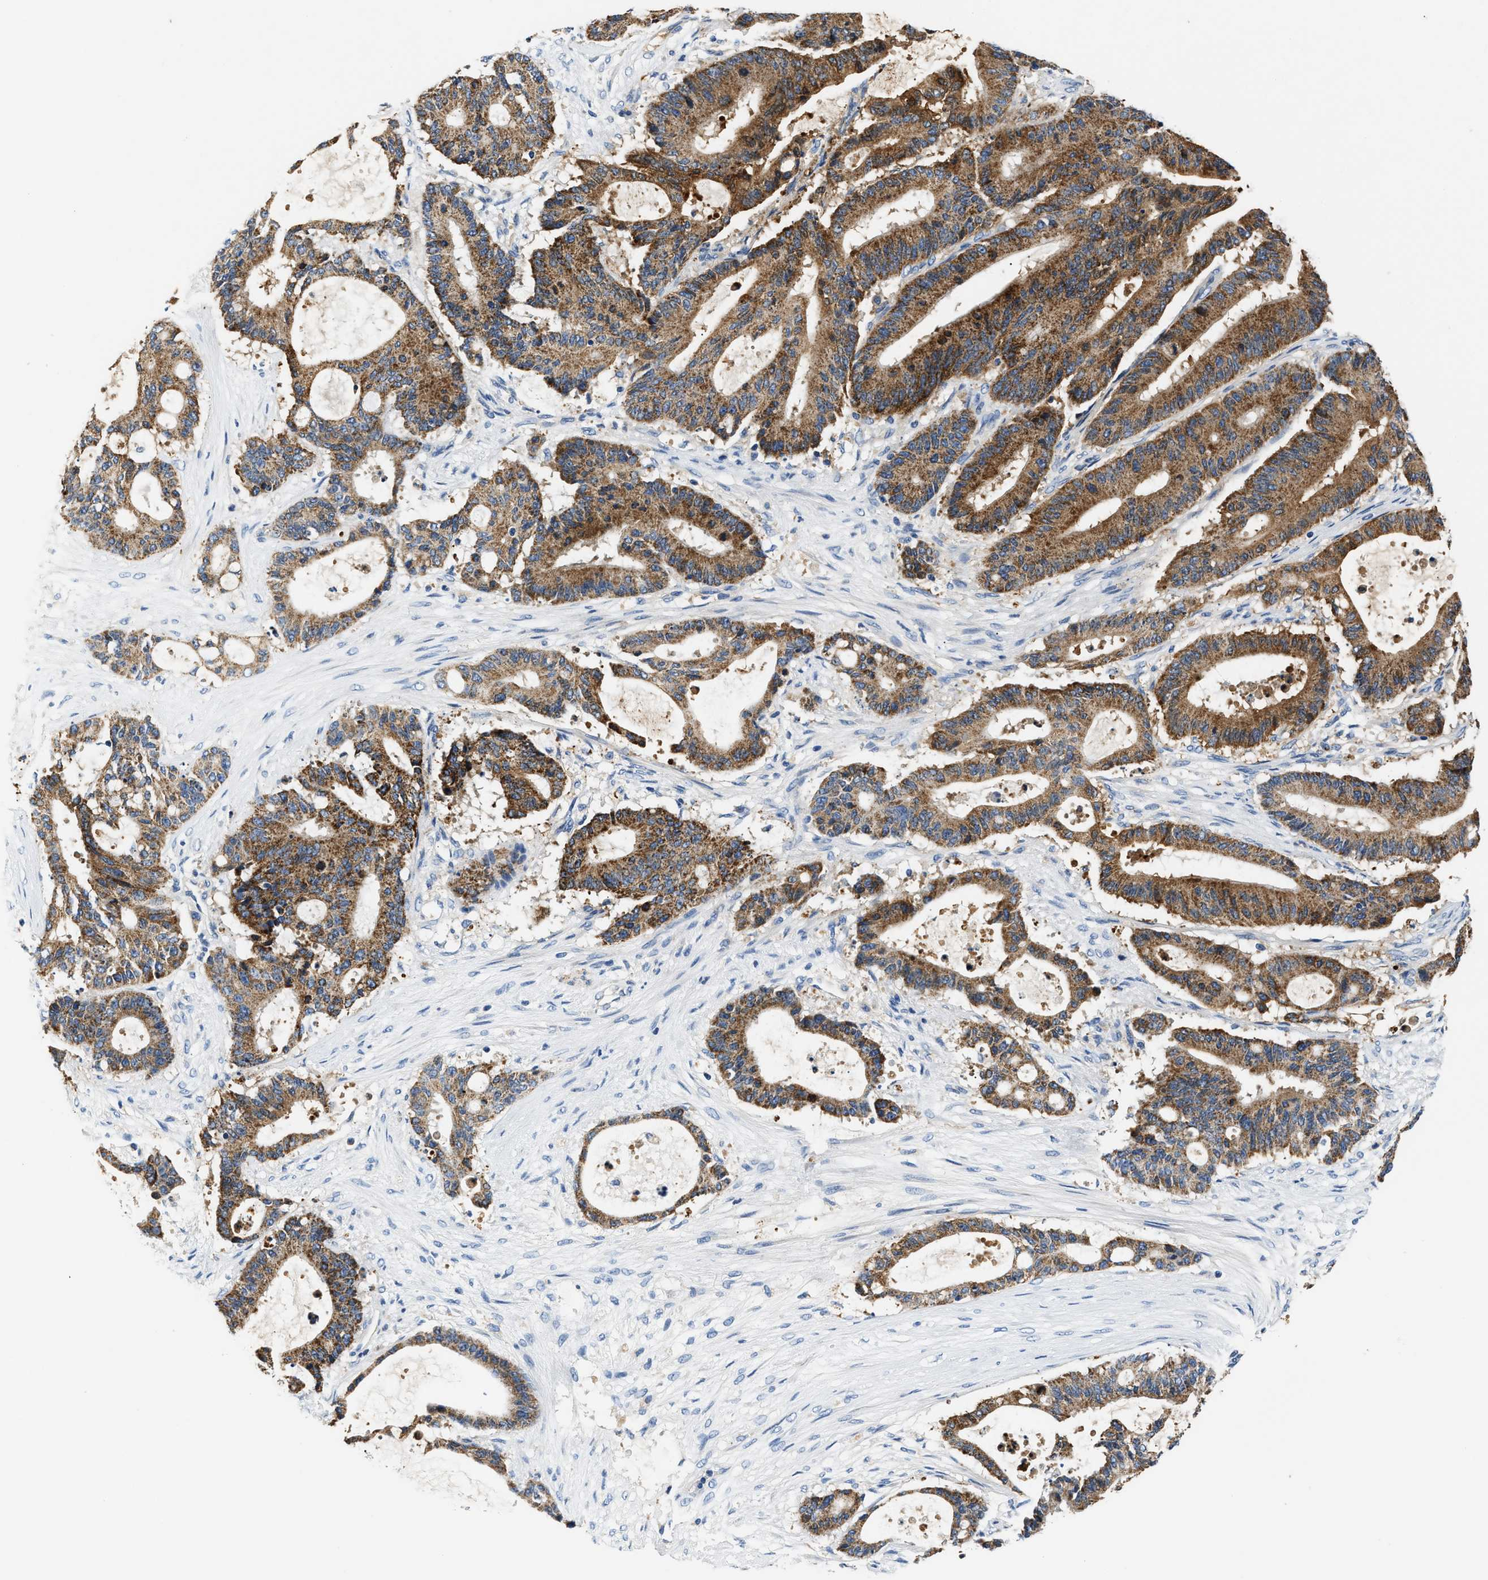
{"staining": {"intensity": "moderate", "quantity": ">75%", "location": "cytoplasmic/membranous"}, "tissue": "liver cancer", "cell_type": "Tumor cells", "image_type": "cancer", "snomed": [{"axis": "morphology", "description": "Cholangiocarcinoma"}, {"axis": "topography", "description": "Liver"}], "caption": "Immunohistochemistry histopathology image of human liver cholangiocarcinoma stained for a protein (brown), which reveals medium levels of moderate cytoplasmic/membranous staining in about >75% of tumor cells.", "gene": "TUT7", "patient": {"sex": "female", "age": 73}}